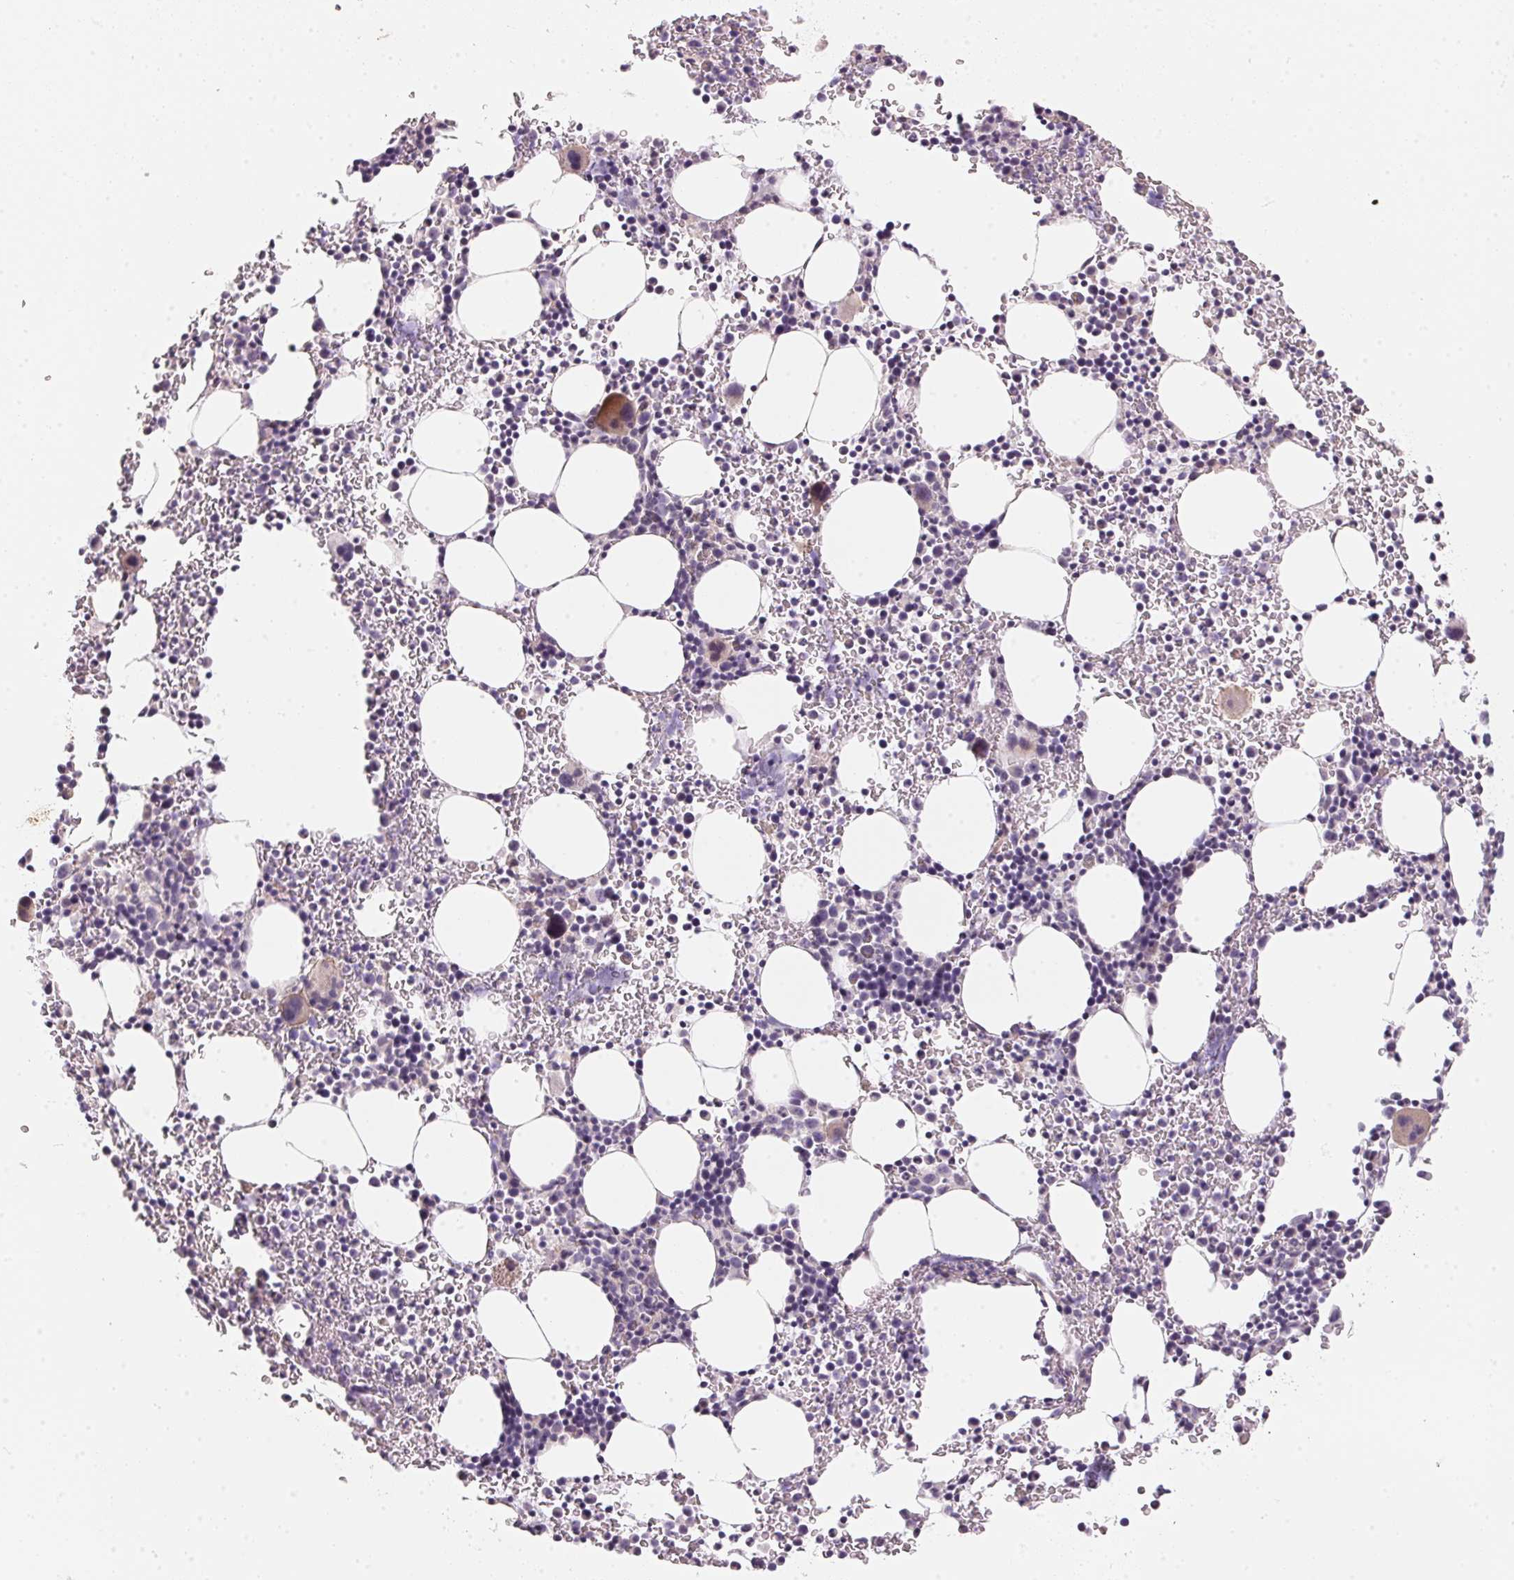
{"staining": {"intensity": "negative", "quantity": "none", "location": "none"}, "tissue": "bone marrow", "cell_type": "Hematopoietic cells", "image_type": "normal", "snomed": [{"axis": "morphology", "description": "Normal tissue, NOS"}, {"axis": "topography", "description": "Bone marrow"}], "caption": "This is an IHC micrograph of benign human bone marrow. There is no expression in hematopoietic cells.", "gene": "GDAP1L1", "patient": {"sex": "male", "age": 58}}